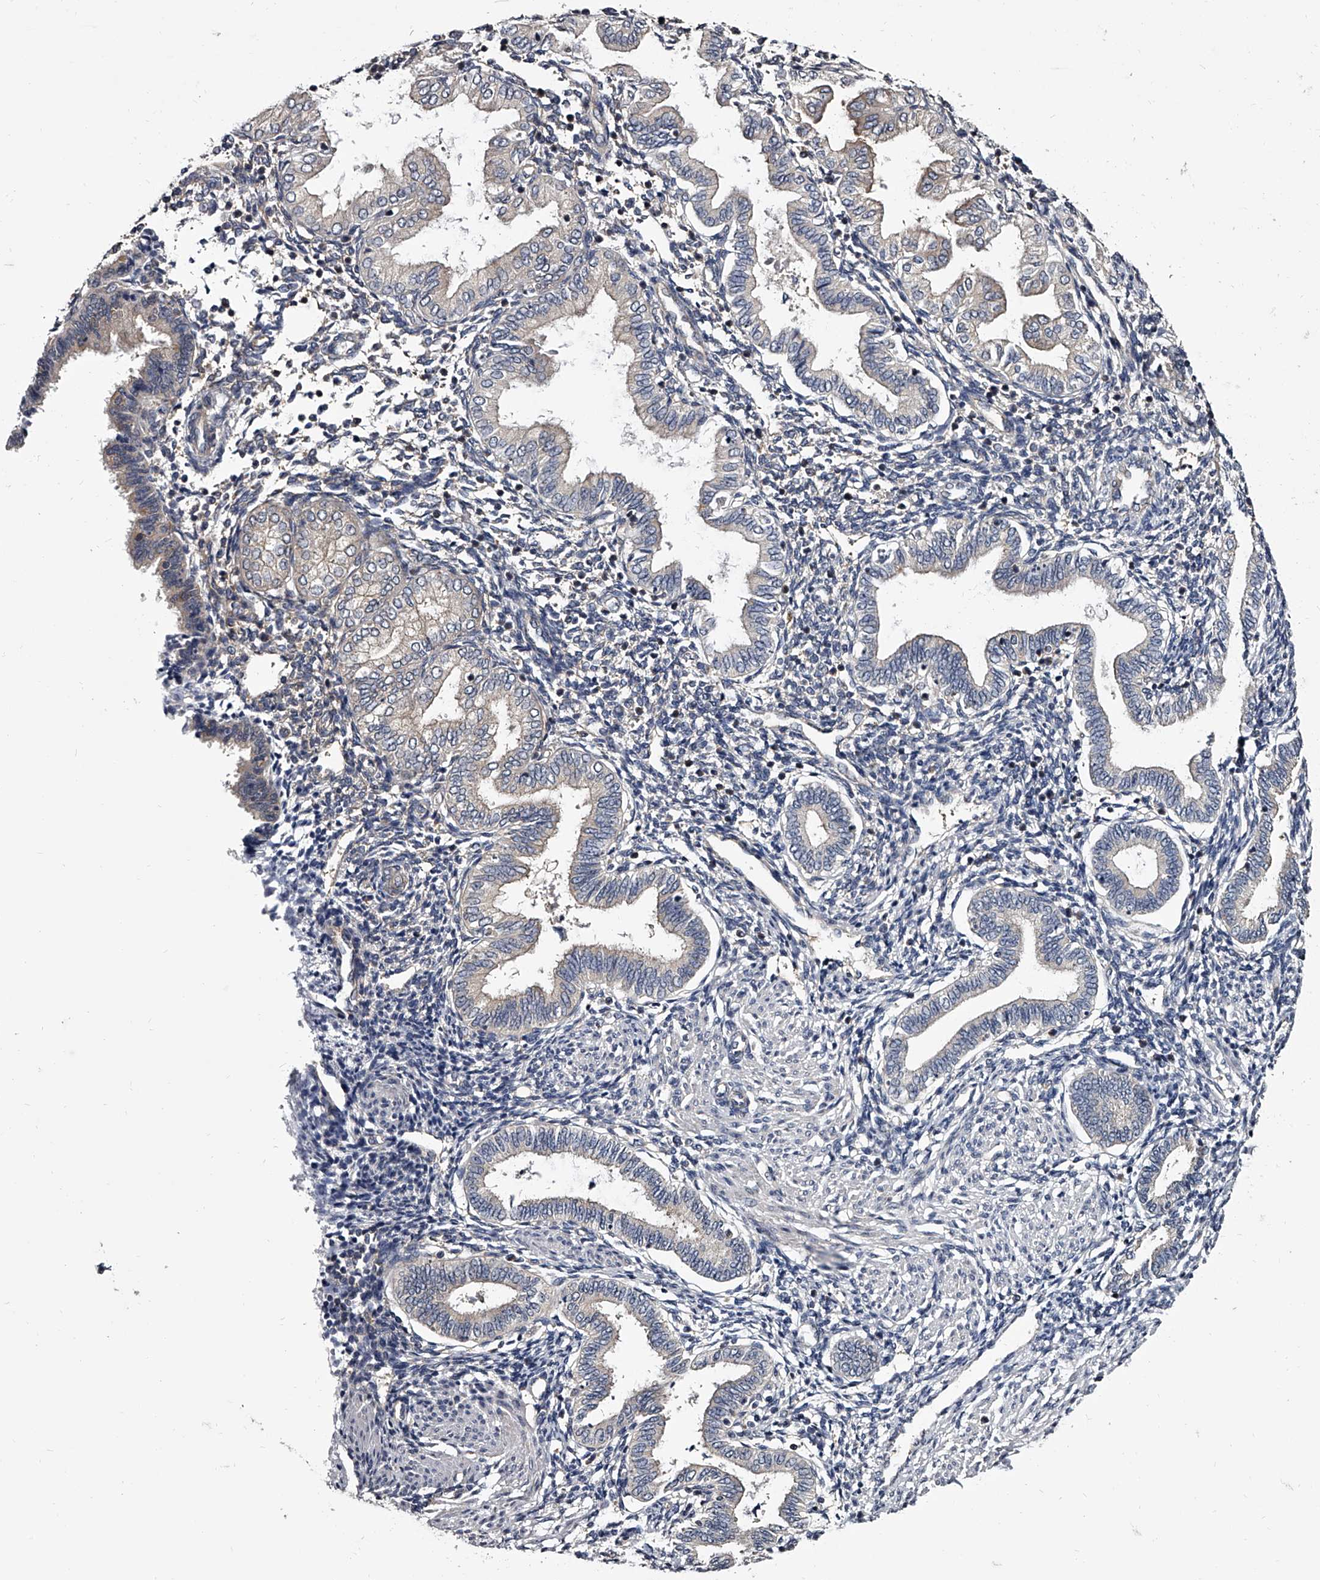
{"staining": {"intensity": "negative", "quantity": "none", "location": "none"}, "tissue": "endometrium", "cell_type": "Cells in endometrial stroma", "image_type": "normal", "snomed": [{"axis": "morphology", "description": "Normal tissue, NOS"}, {"axis": "topography", "description": "Endometrium"}], "caption": "Cells in endometrial stroma are negative for brown protein staining in normal endometrium. (DAB immunohistochemistry with hematoxylin counter stain).", "gene": "GAPVD1", "patient": {"sex": "female", "age": 53}}